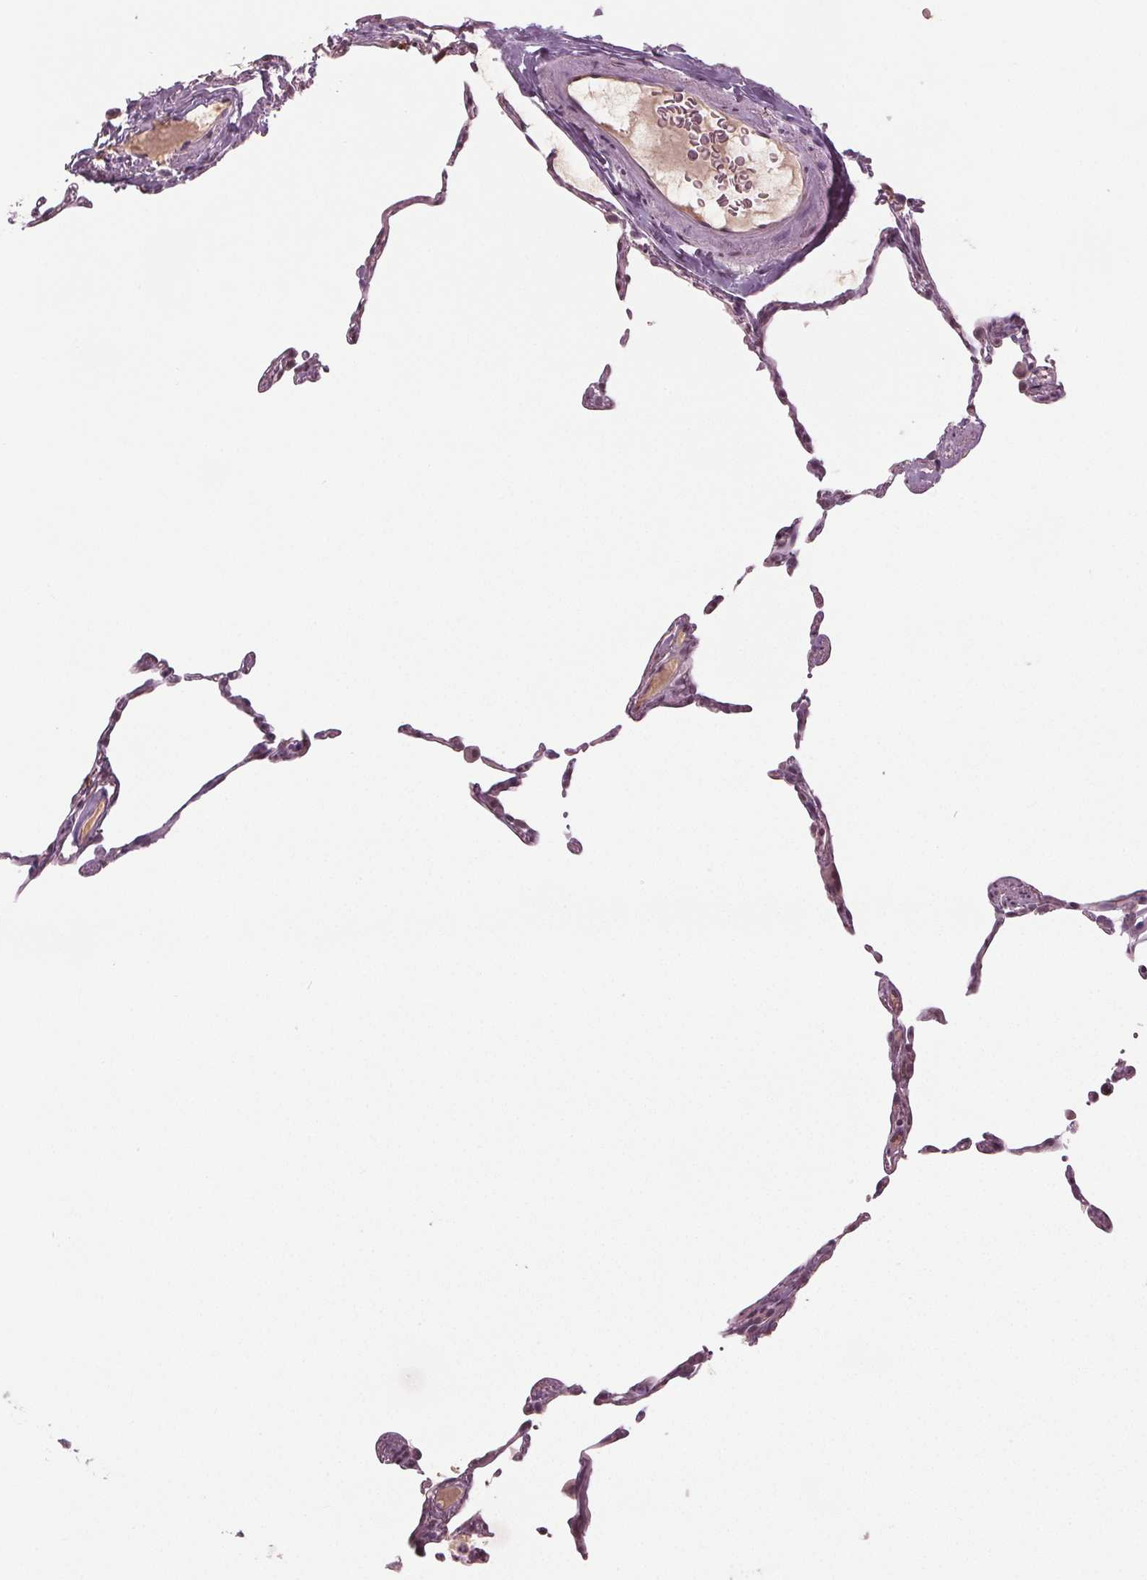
{"staining": {"intensity": "negative", "quantity": "none", "location": "none"}, "tissue": "lung", "cell_type": "Alveolar cells", "image_type": "normal", "snomed": [{"axis": "morphology", "description": "Normal tissue, NOS"}, {"axis": "topography", "description": "Lung"}], "caption": "High power microscopy image of an immunohistochemistry image of unremarkable lung, revealing no significant staining in alveolar cells. Brightfield microscopy of immunohistochemistry (IHC) stained with DAB (3,3'-diaminobenzidine) (brown) and hematoxylin (blue), captured at high magnification.", "gene": "CXCL16", "patient": {"sex": "female", "age": 57}}